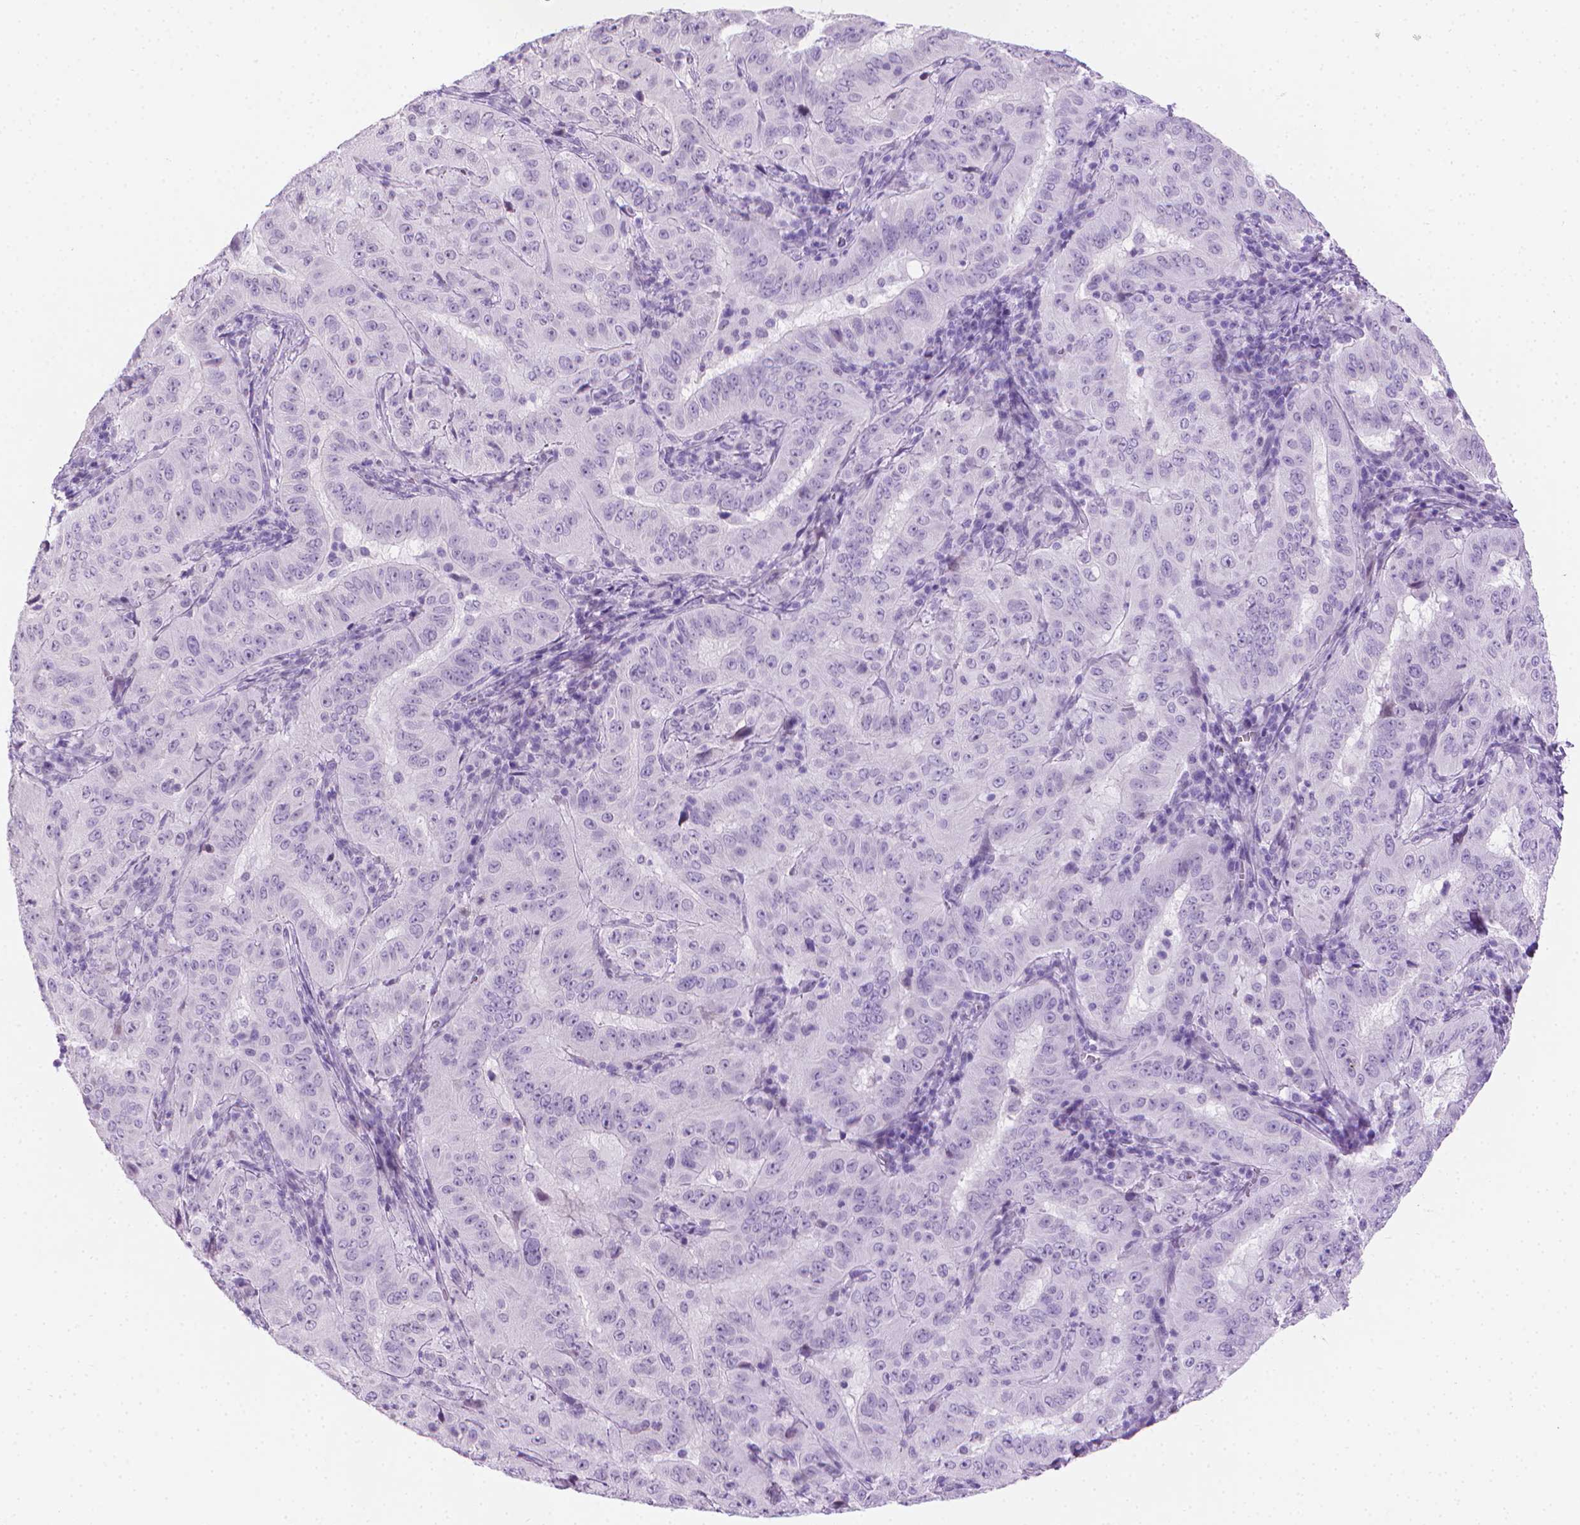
{"staining": {"intensity": "negative", "quantity": "none", "location": "none"}, "tissue": "pancreatic cancer", "cell_type": "Tumor cells", "image_type": "cancer", "snomed": [{"axis": "morphology", "description": "Adenocarcinoma, NOS"}, {"axis": "topography", "description": "Pancreas"}], "caption": "This is a image of immunohistochemistry (IHC) staining of adenocarcinoma (pancreatic), which shows no expression in tumor cells.", "gene": "CFAP52", "patient": {"sex": "male", "age": 63}}